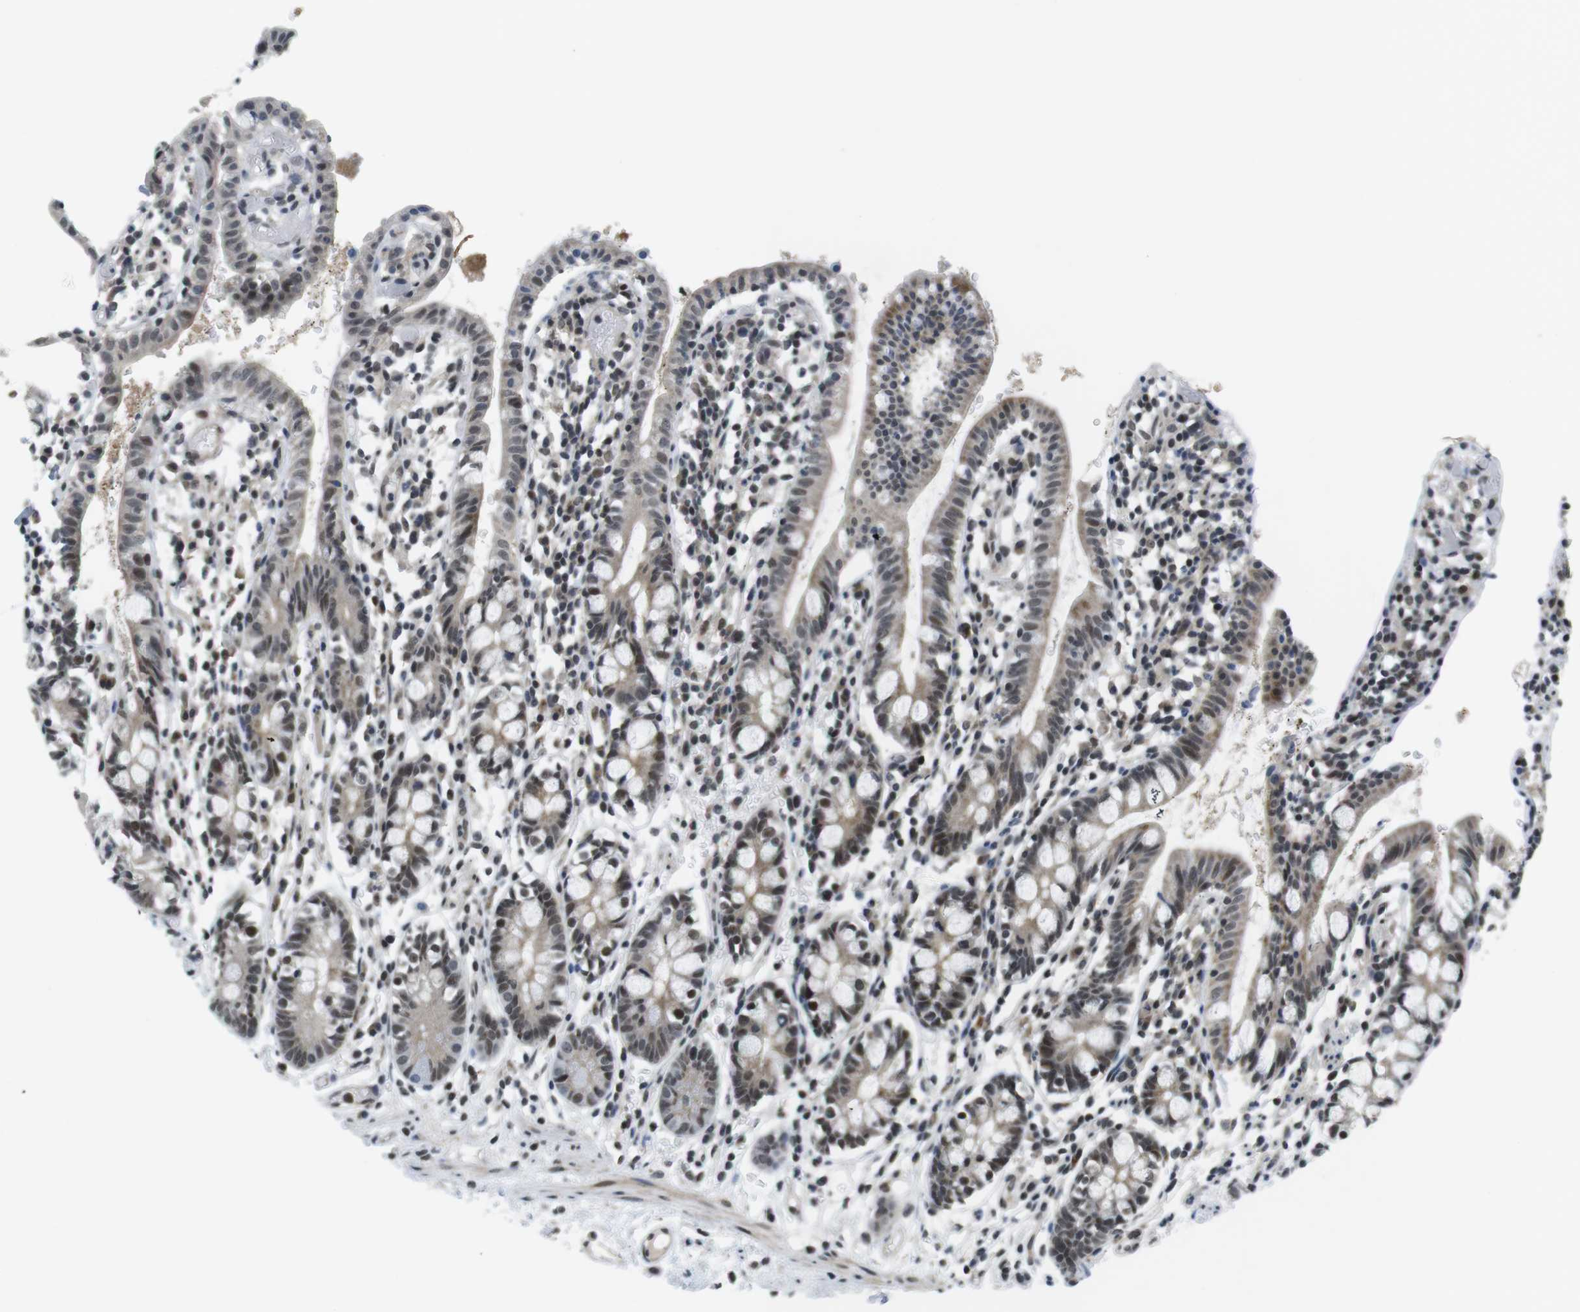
{"staining": {"intensity": "moderate", "quantity": "25%-75%", "location": "cytoplasmic/membranous,nuclear"}, "tissue": "small intestine", "cell_type": "Glandular cells", "image_type": "normal", "snomed": [{"axis": "morphology", "description": "Normal tissue, NOS"}, {"axis": "morphology", "description": "Cystadenocarcinoma, serous, Metastatic site"}, {"axis": "topography", "description": "Small intestine"}], "caption": "Small intestine stained with immunohistochemistry exhibits moderate cytoplasmic/membranous,nuclear staining in approximately 25%-75% of glandular cells.", "gene": "BRD4", "patient": {"sex": "female", "age": 61}}